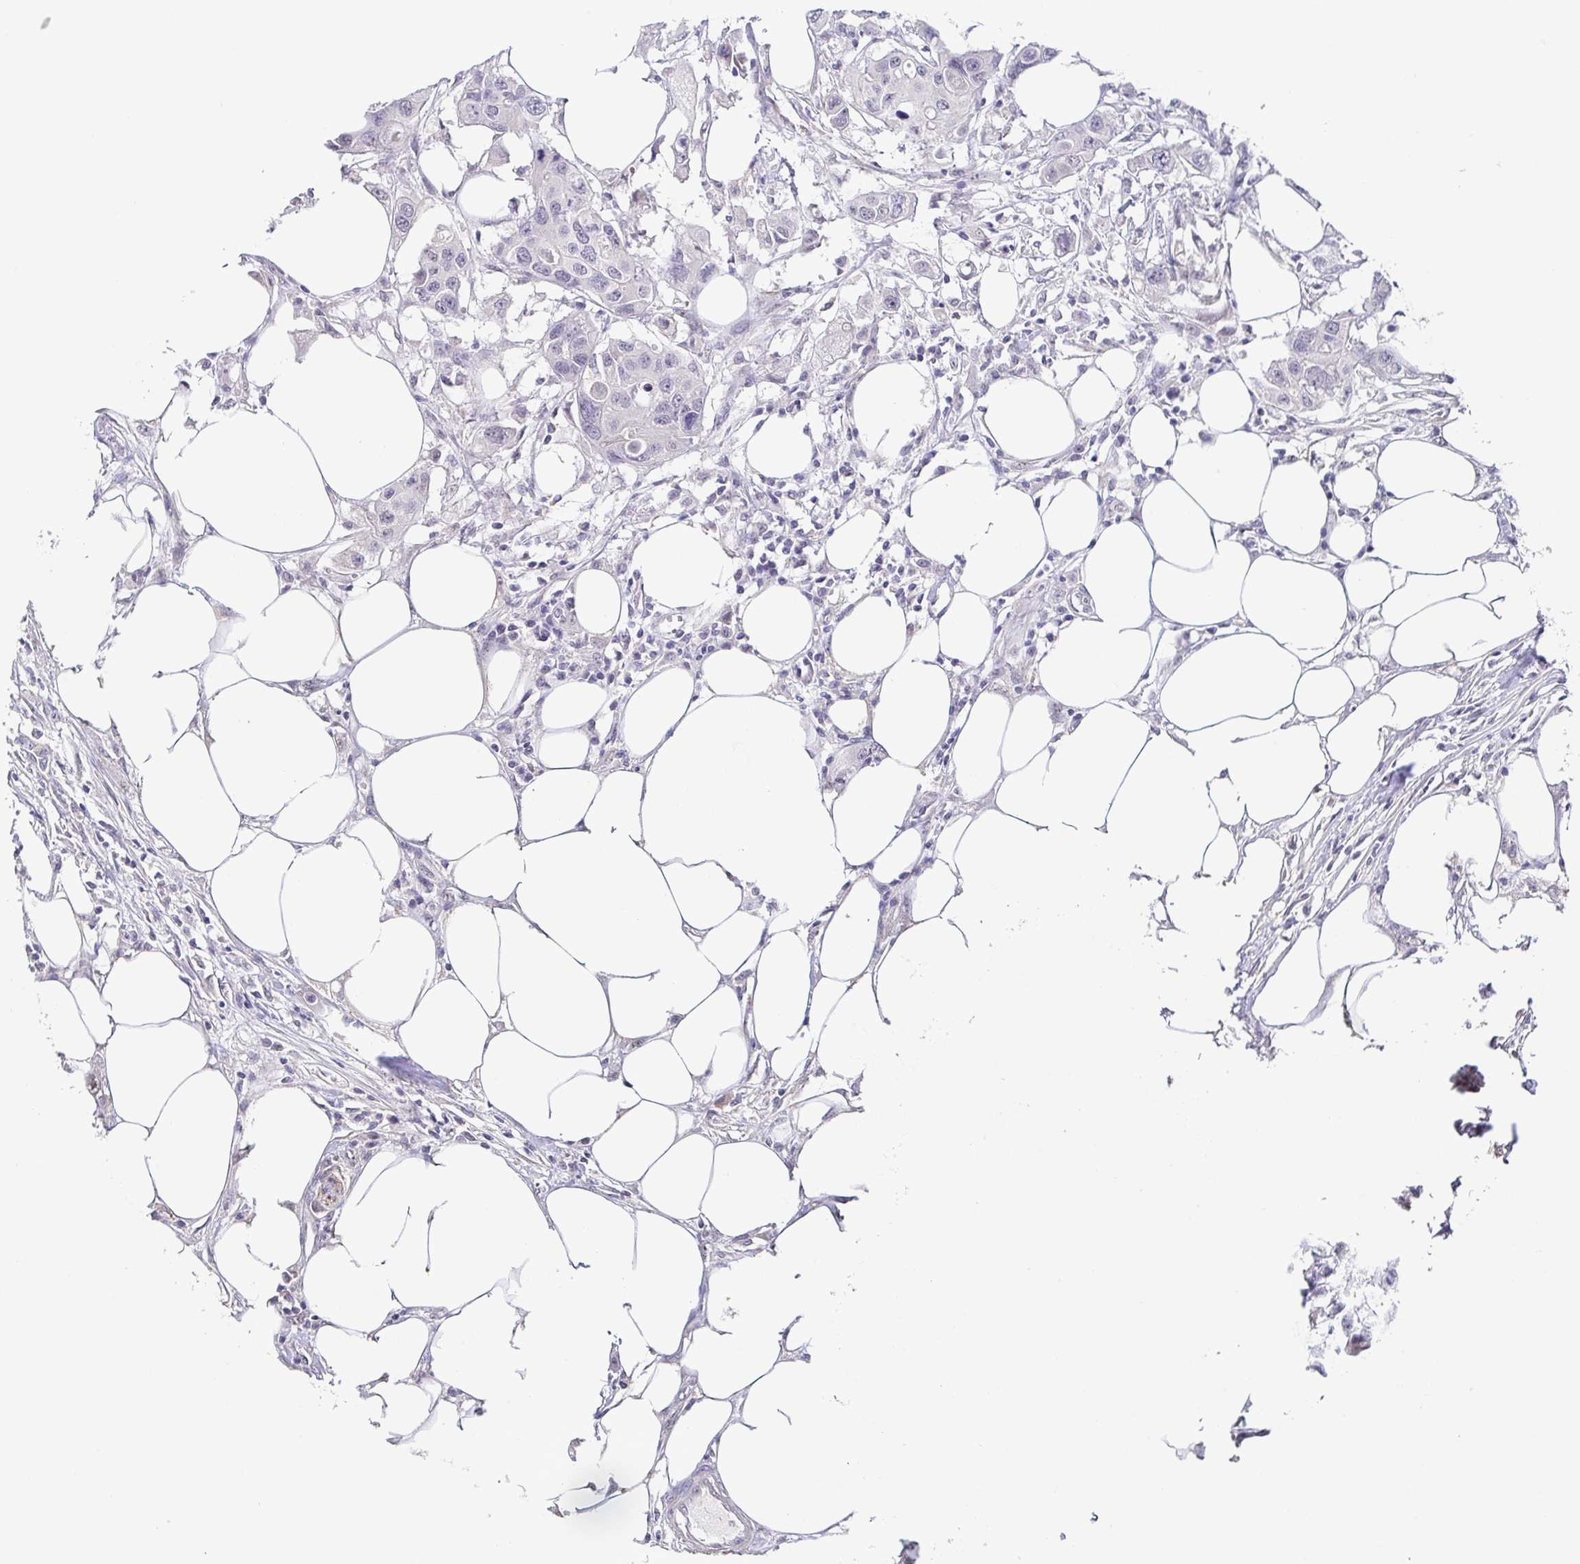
{"staining": {"intensity": "negative", "quantity": "none", "location": "none"}, "tissue": "colorectal cancer", "cell_type": "Tumor cells", "image_type": "cancer", "snomed": [{"axis": "morphology", "description": "Adenocarcinoma, NOS"}, {"axis": "topography", "description": "Colon"}], "caption": "A high-resolution image shows IHC staining of colorectal cancer (adenocarcinoma), which reveals no significant expression in tumor cells.", "gene": "NEFH", "patient": {"sex": "male", "age": 77}}